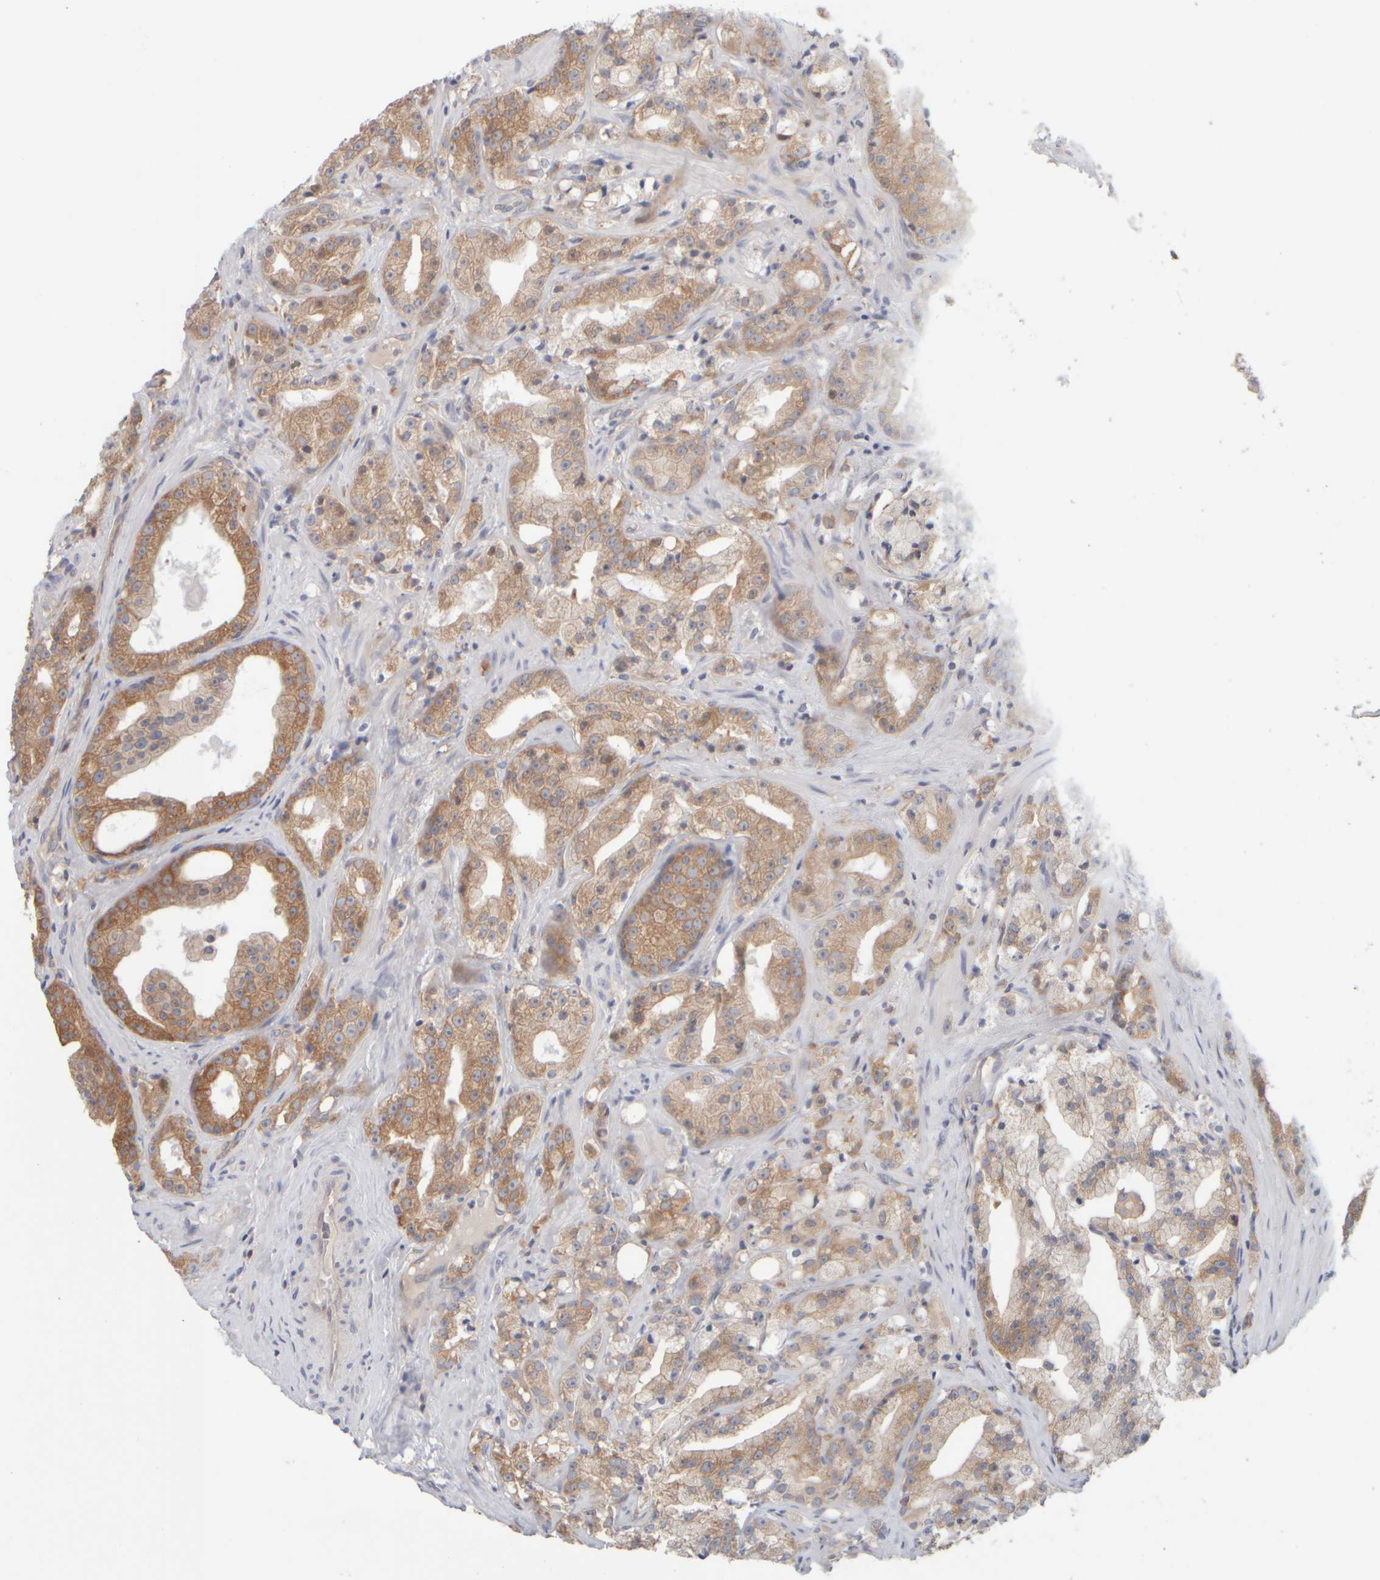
{"staining": {"intensity": "moderate", "quantity": ">75%", "location": "cytoplasmic/membranous"}, "tissue": "prostate cancer", "cell_type": "Tumor cells", "image_type": "cancer", "snomed": [{"axis": "morphology", "description": "Adenocarcinoma, High grade"}, {"axis": "topography", "description": "Prostate"}], "caption": "Protein analysis of prostate adenocarcinoma (high-grade) tissue reveals moderate cytoplasmic/membranous staining in approximately >75% of tumor cells.", "gene": "GOPC", "patient": {"sex": "male", "age": 64}}